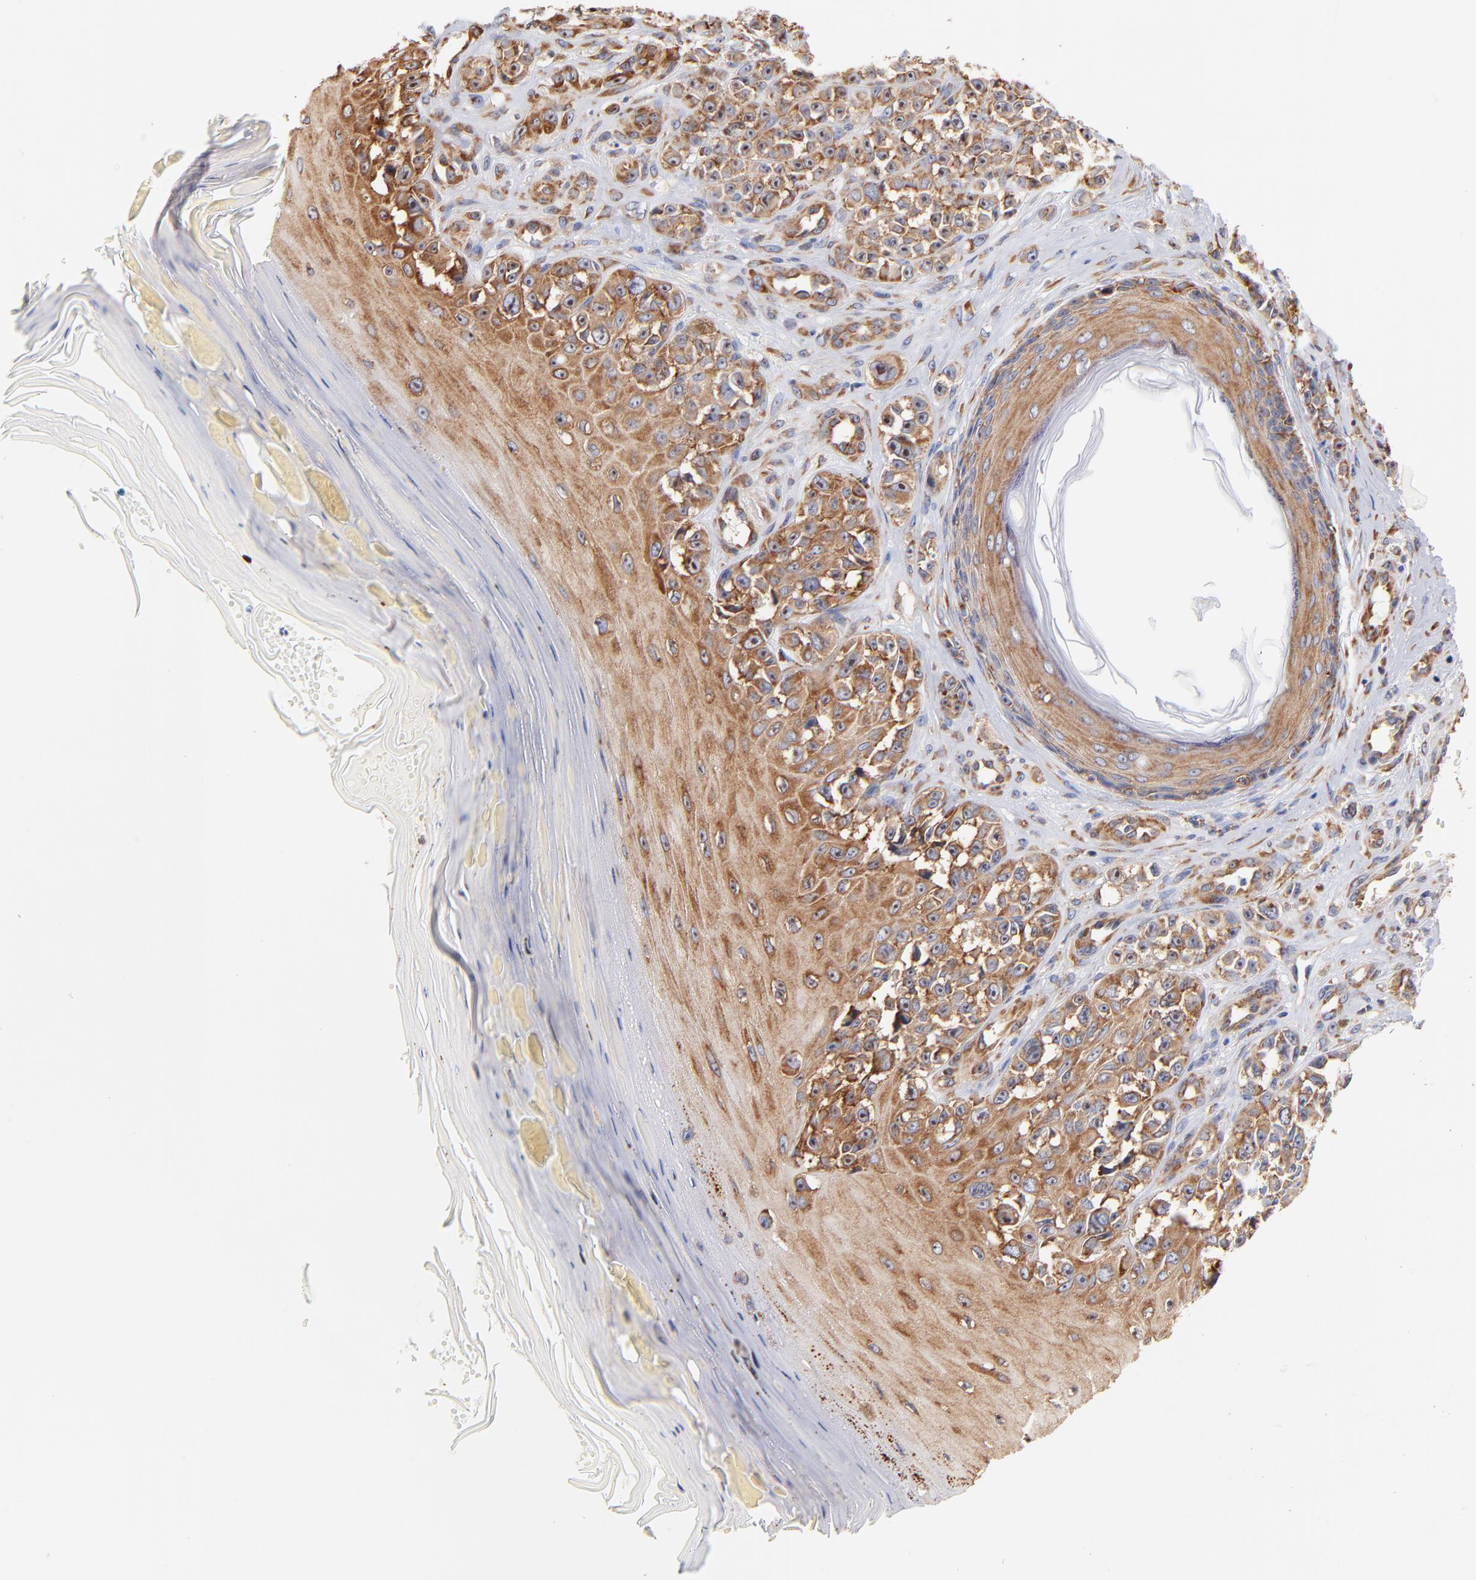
{"staining": {"intensity": "moderate", "quantity": ">75%", "location": "cytoplasmic/membranous"}, "tissue": "melanoma", "cell_type": "Tumor cells", "image_type": "cancer", "snomed": [{"axis": "morphology", "description": "Malignant melanoma, NOS"}, {"axis": "topography", "description": "Skin"}], "caption": "Approximately >75% of tumor cells in melanoma reveal moderate cytoplasmic/membranous protein expression as visualized by brown immunohistochemical staining.", "gene": "RPL27", "patient": {"sex": "female", "age": 82}}